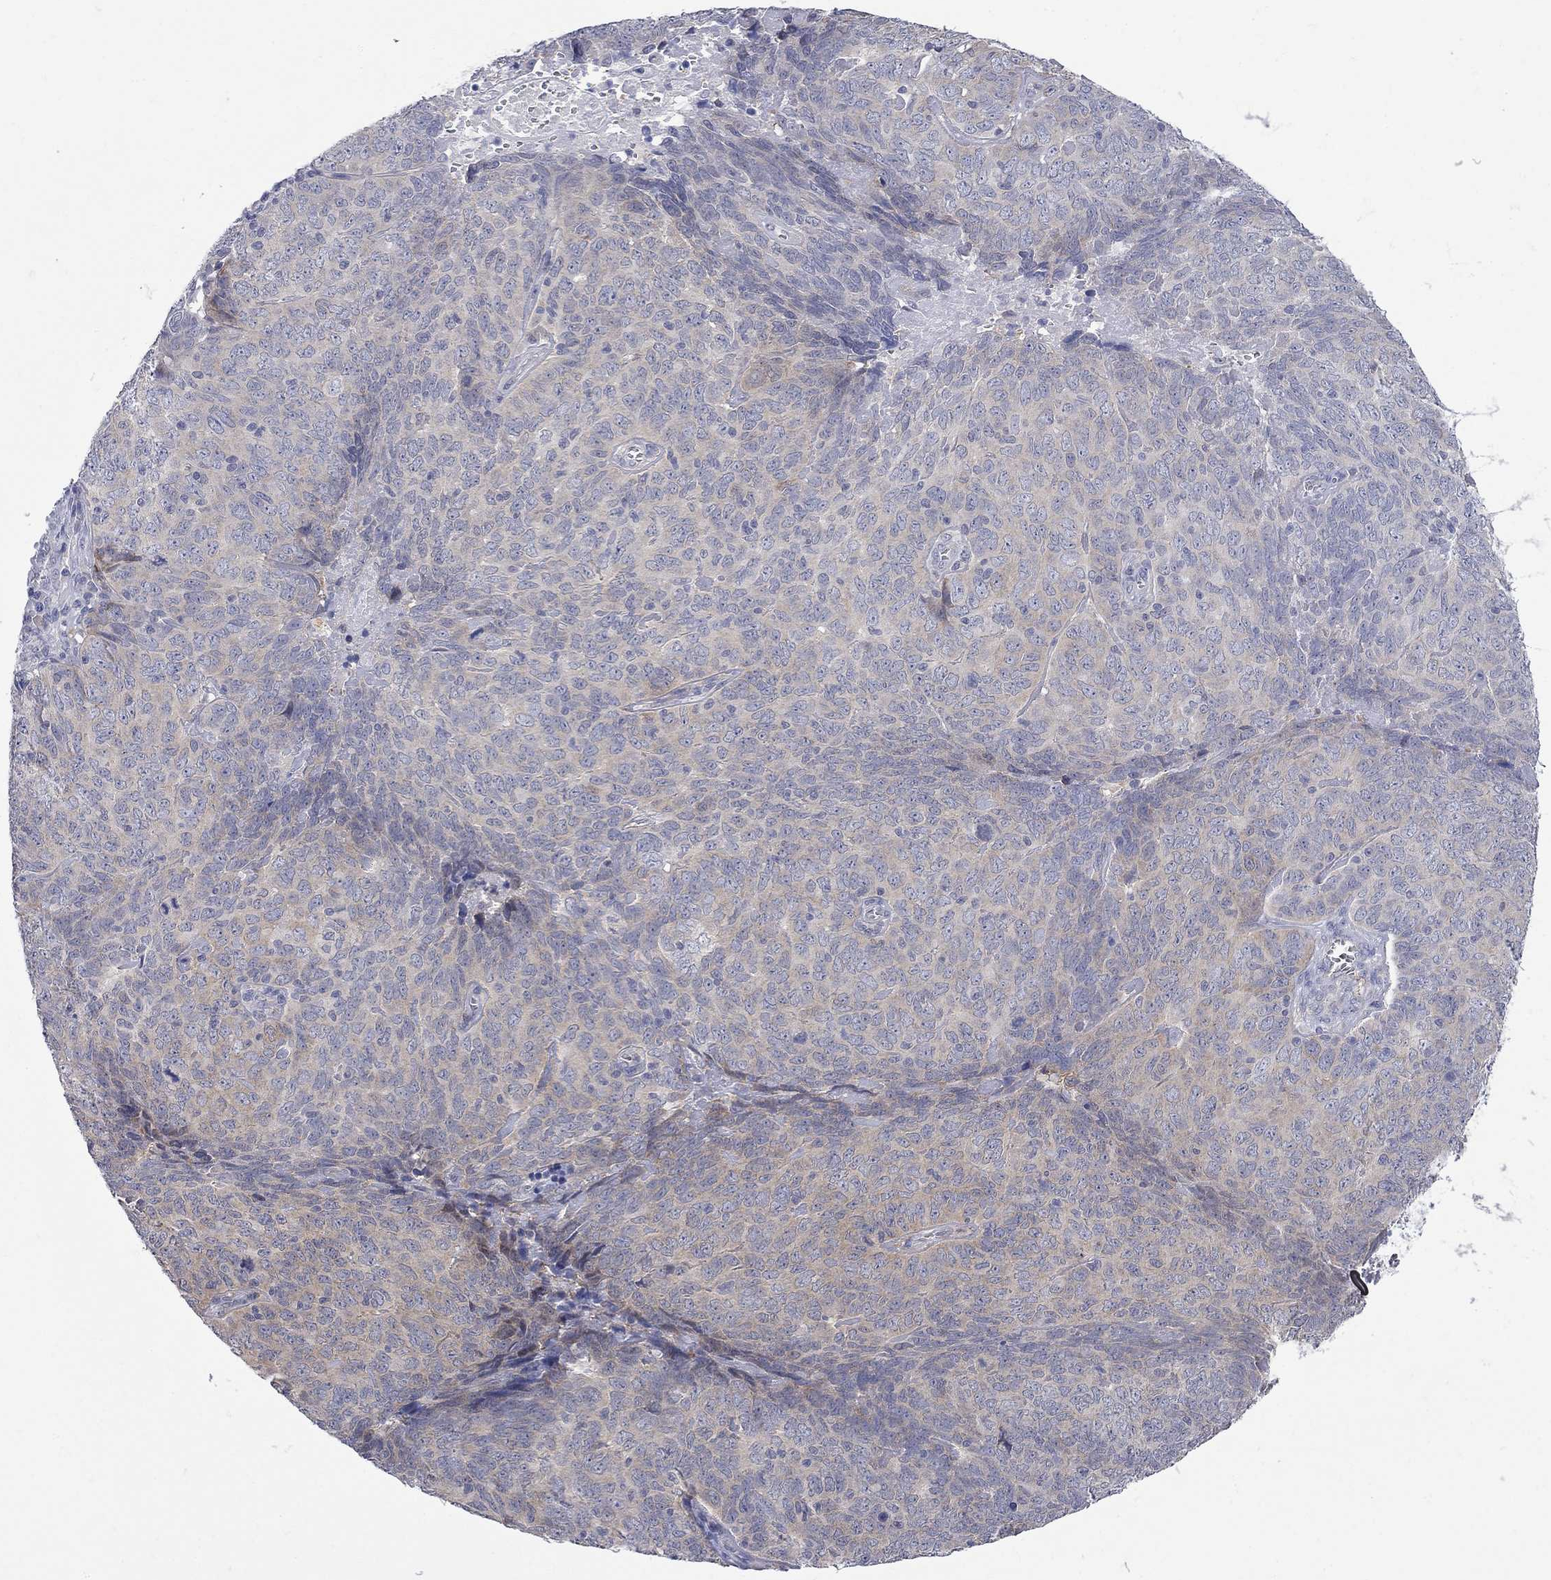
{"staining": {"intensity": "weak", "quantity": "25%-75%", "location": "cytoplasmic/membranous"}, "tissue": "skin cancer", "cell_type": "Tumor cells", "image_type": "cancer", "snomed": [{"axis": "morphology", "description": "Squamous cell carcinoma, NOS"}, {"axis": "topography", "description": "Skin"}, {"axis": "topography", "description": "Anal"}], "caption": "IHC image of human skin cancer stained for a protein (brown), which displays low levels of weak cytoplasmic/membranous positivity in approximately 25%-75% of tumor cells.", "gene": "GALNT8", "patient": {"sex": "female", "age": 51}}